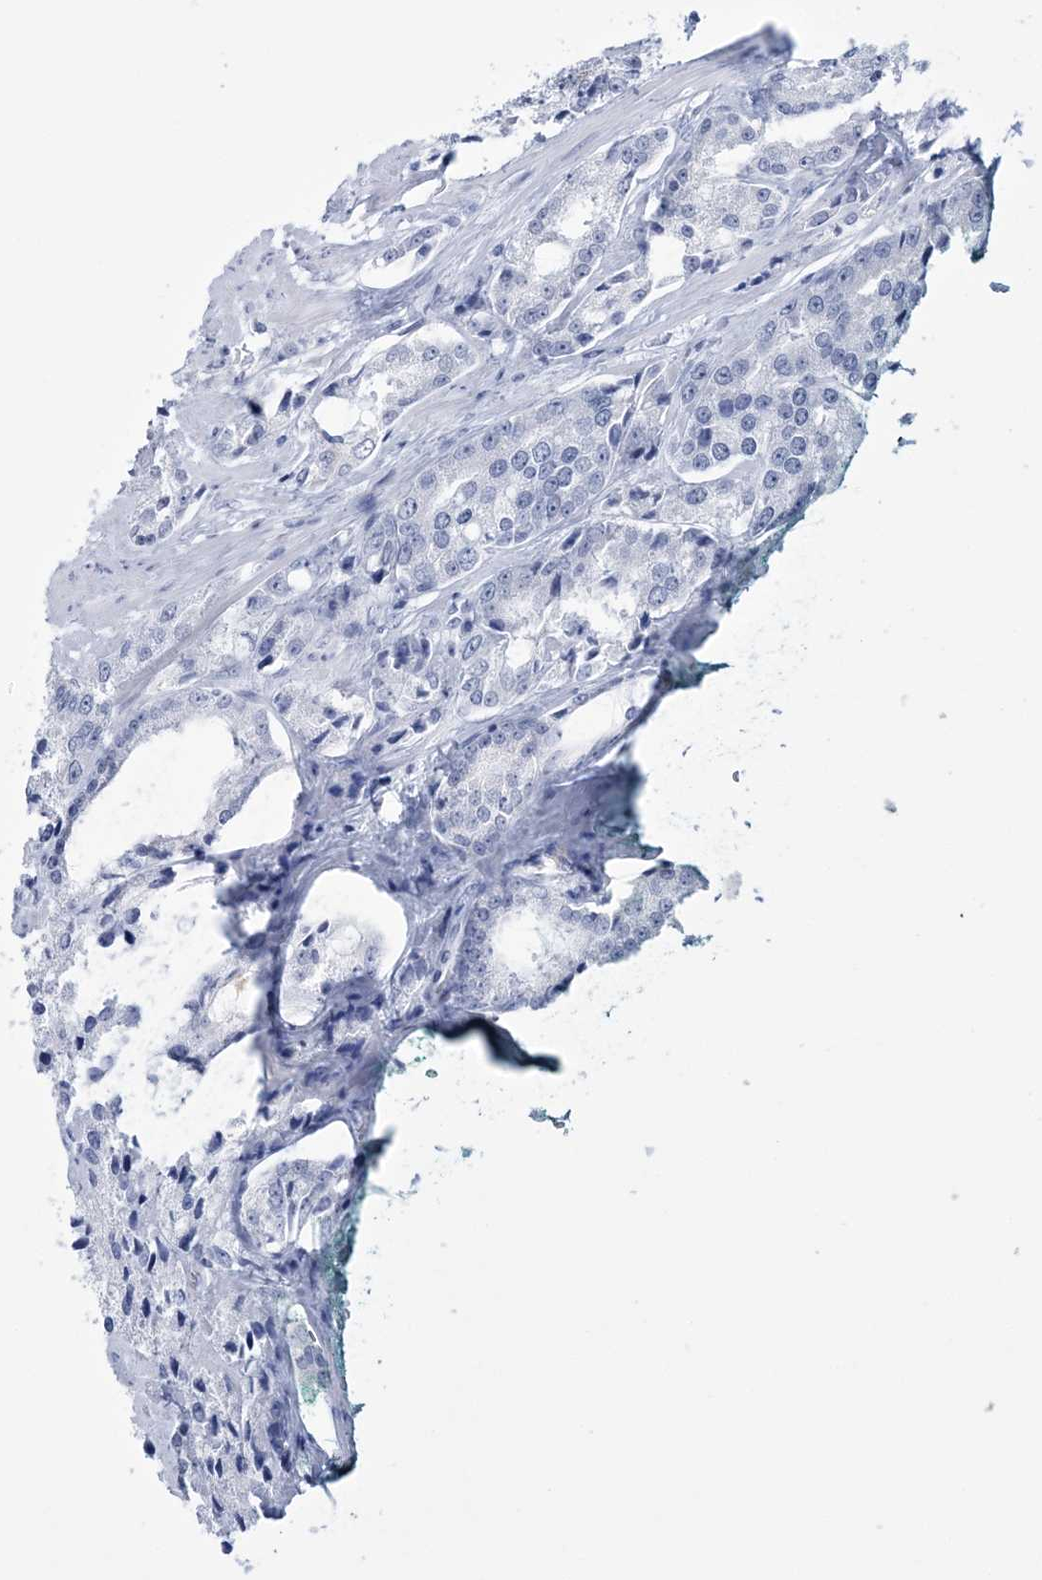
{"staining": {"intensity": "negative", "quantity": "none", "location": "none"}, "tissue": "prostate cancer", "cell_type": "Tumor cells", "image_type": "cancer", "snomed": [{"axis": "morphology", "description": "Adenocarcinoma, High grade"}, {"axis": "topography", "description": "Prostate"}], "caption": "Protein analysis of prostate adenocarcinoma (high-grade) displays no significant positivity in tumor cells.", "gene": "DPCD", "patient": {"sex": "male", "age": 66}}